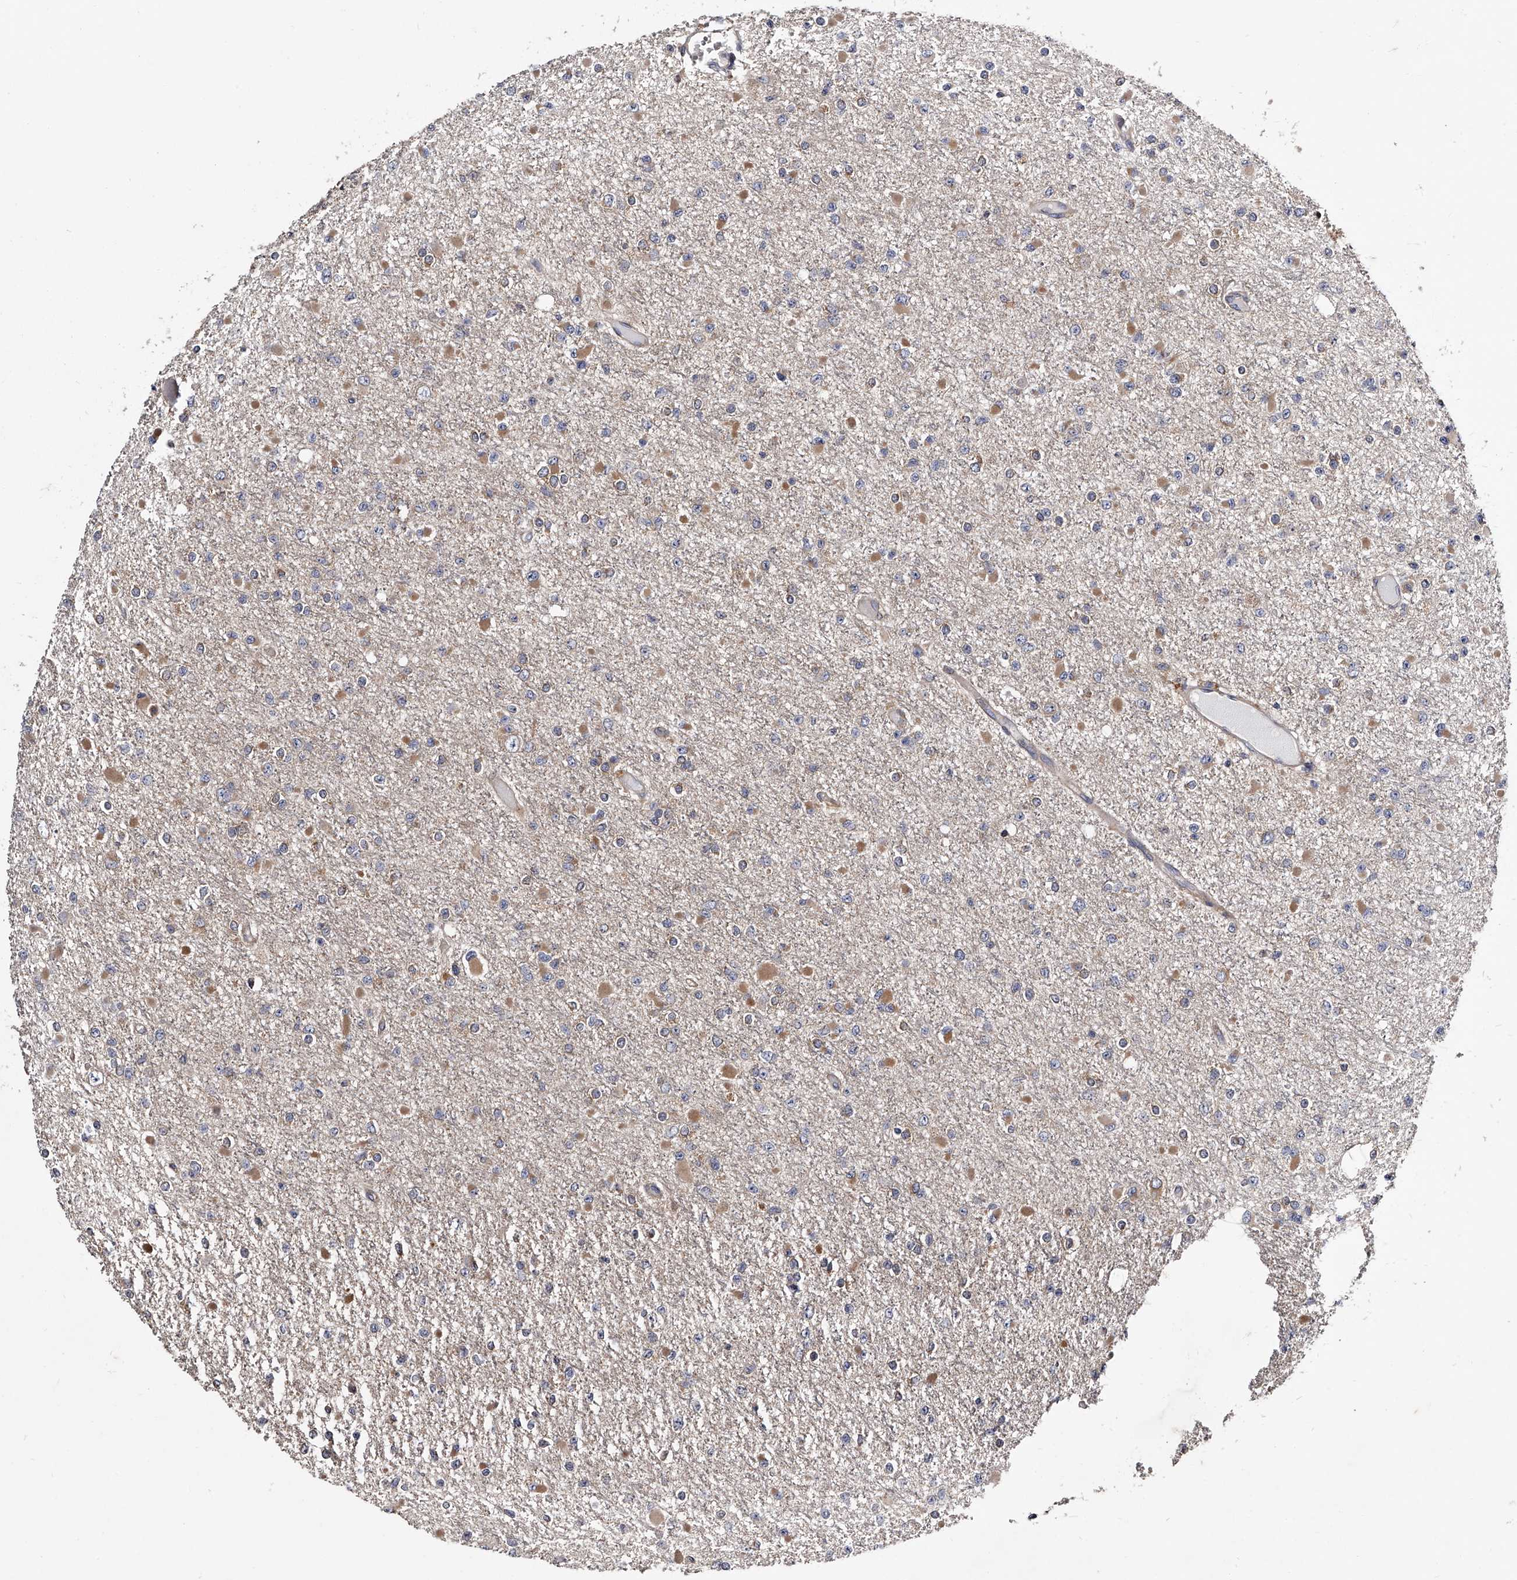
{"staining": {"intensity": "negative", "quantity": "none", "location": "none"}, "tissue": "glioma", "cell_type": "Tumor cells", "image_type": "cancer", "snomed": [{"axis": "morphology", "description": "Glioma, malignant, Low grade"}, {"axis": "topography", "description": "Brain"}], "caption": "High magnification brightfield microscopy of malignant low-grade glioma stained with DAB (brown) and counterstained with hematoxylin (blue): tumor cells show no significant expression. (DAB immunohistochemistry (IHC) visualized using brightfield microscopy, high magnification).", "gene": "GAPVD1", "patient": {"sex": "female", "age": 22}}